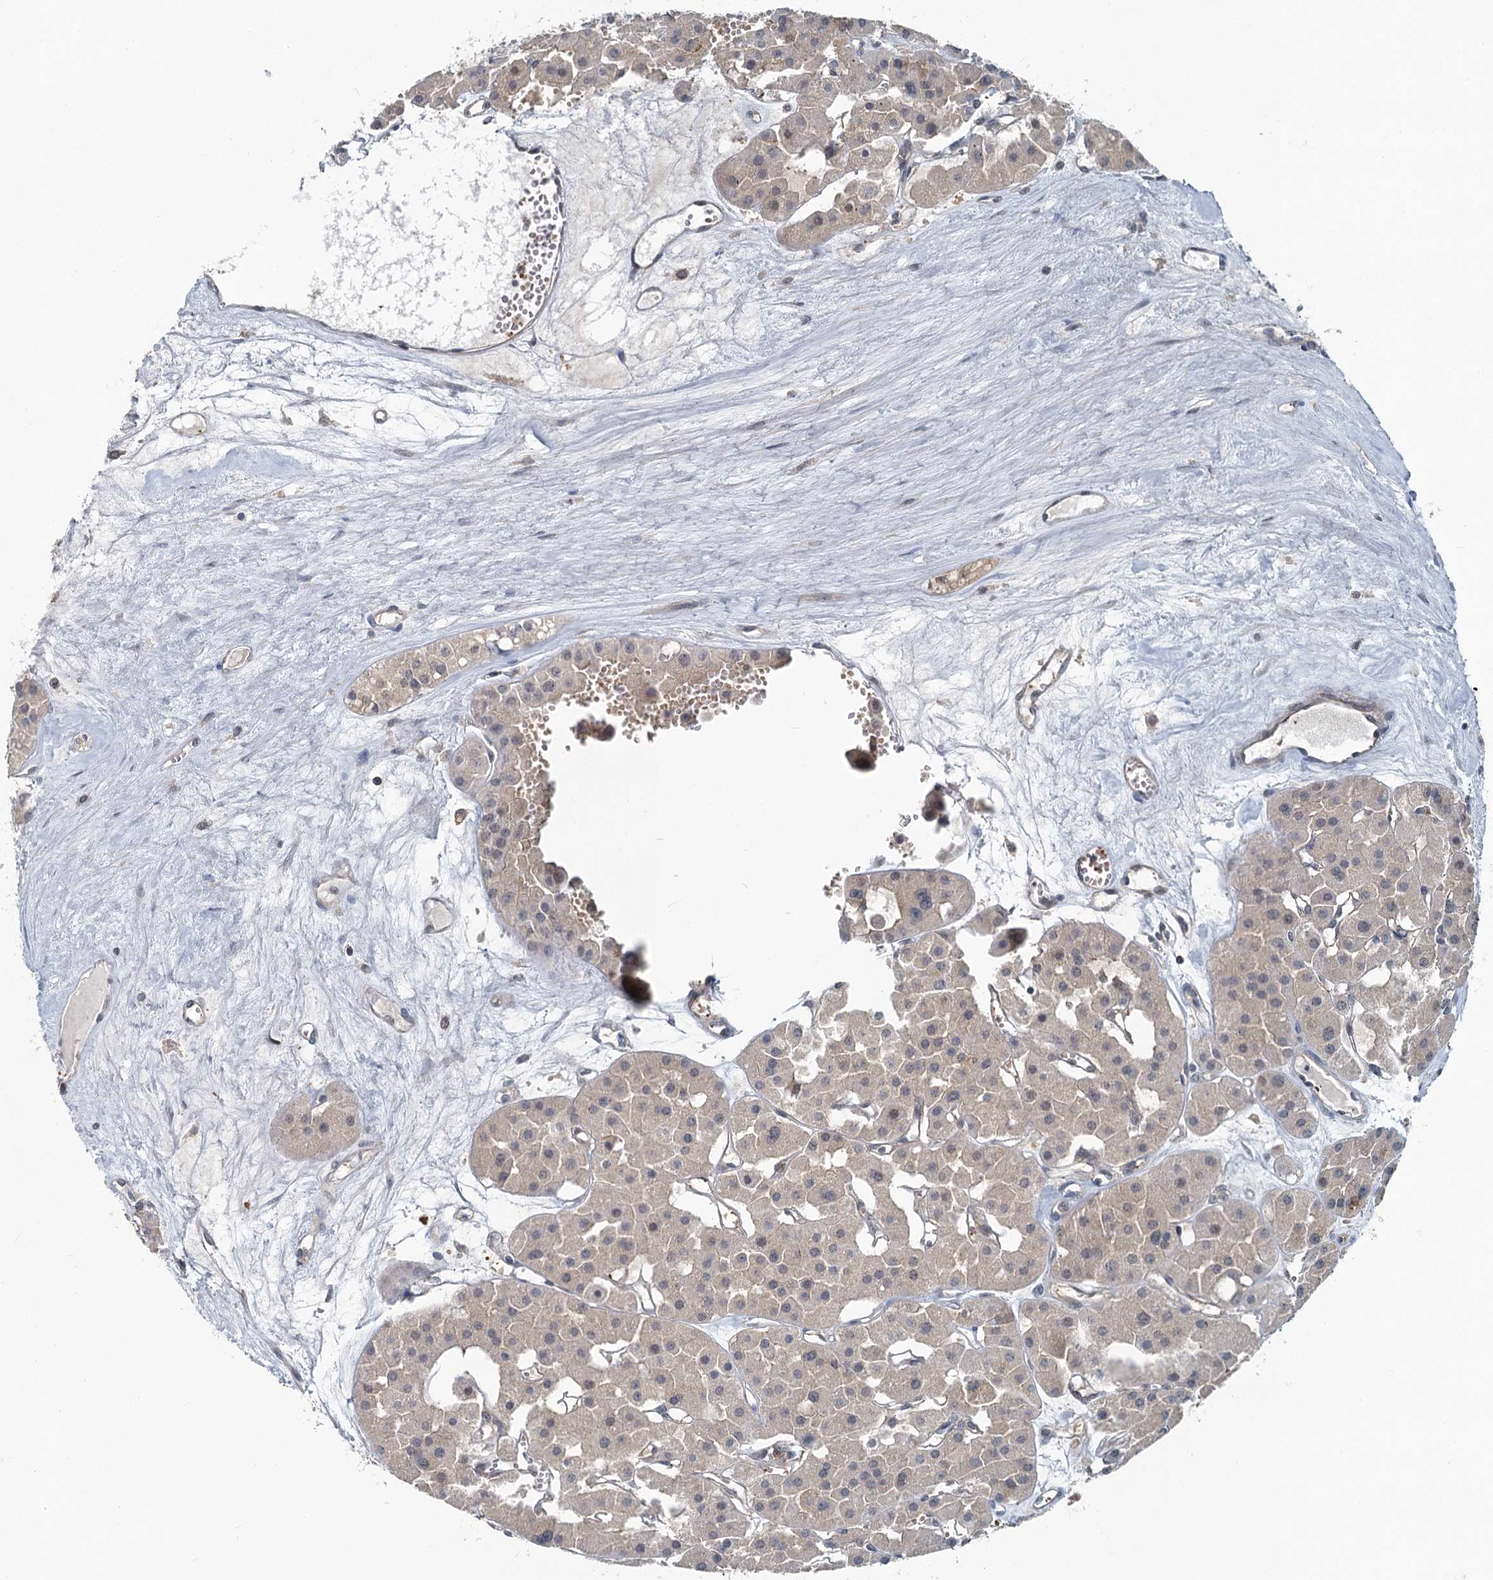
{"staining": {"intensity": "weak", "quantity": "25%-75%", "location": "cytoplasmic/membranous"}, "tissue": "renal cancer", "cell_type": "Tumor cells", "image_type": "cancer", "snomed": [{"axis": "morphology", "description": "Carcinoma, NOS"}, {"axis": "topography", "description": "Kidney"}], "caption": "A brown stain shows weak cytoplasmic/membranous staining of a protein in human renal cancer (carcinoma) tumor cells. The staining was performed using DAB to visualize the protein expression in brown, while the nuclei were stained in blue with hematoxylin (Magnification: 20x).", "gene": "GCLM", "patient": {"sex": "female", "age": 75}}